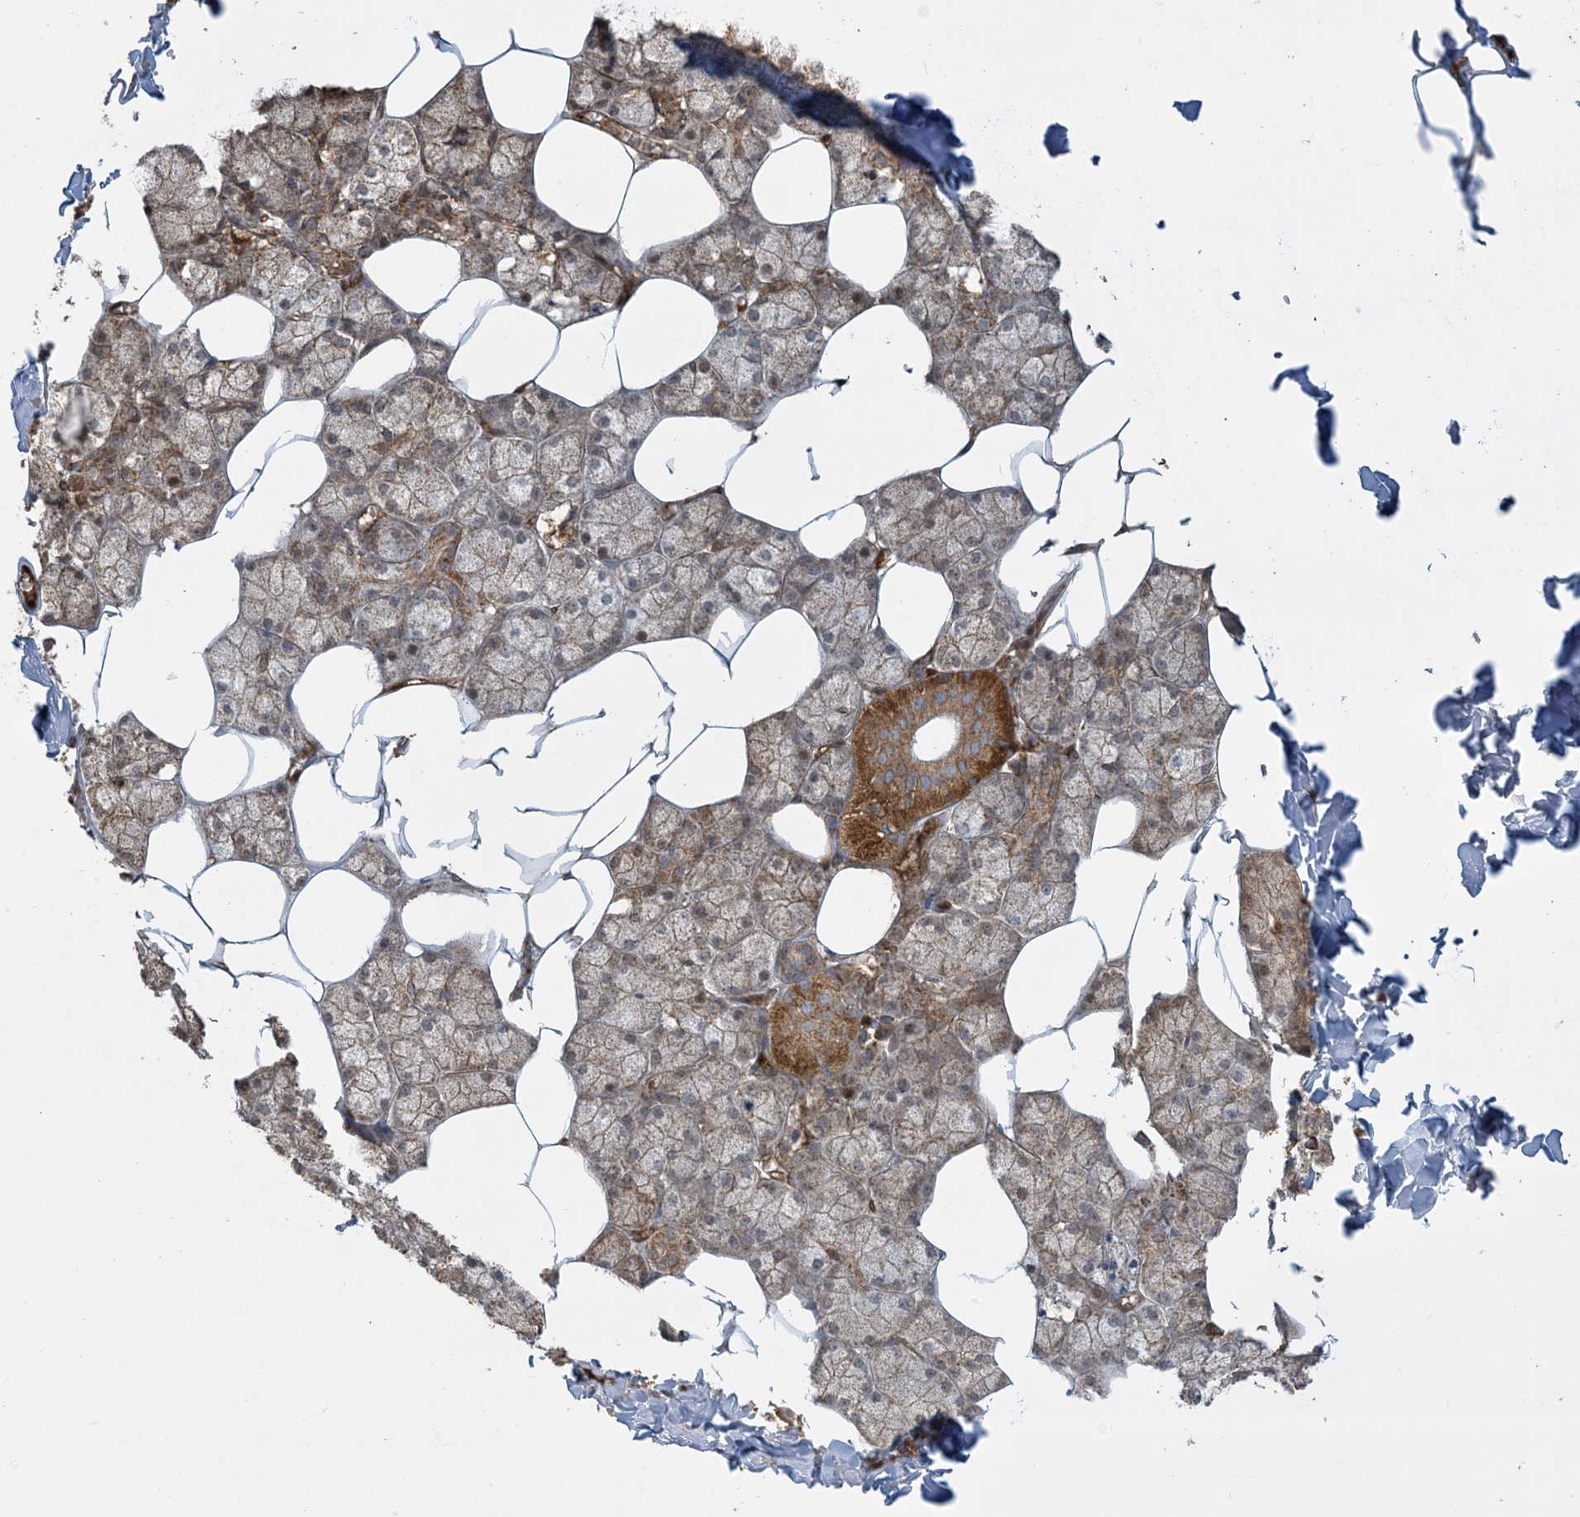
{"staining": {"intensity": "moderate", "quantity": ">75%", "location": "cytoplasmic/membranous"}, "tissue": "salivary gland", "cell_type": "Glandular cells", "image_type": "normal", "snomed": [{"axis": "morphology", "description": "Normal tissue, NOS"}, {"axis": "topography", "description": "Salivary gland"}], "caption": "An IHC histopathology image of benign tissue is shown. Protein staining in brown highlights moderate cytoplasmic/membranous positivity in salivary gland within glandular cells.", "gene": "PPM1F", "patient": {"sex": "male", "age": 62}}